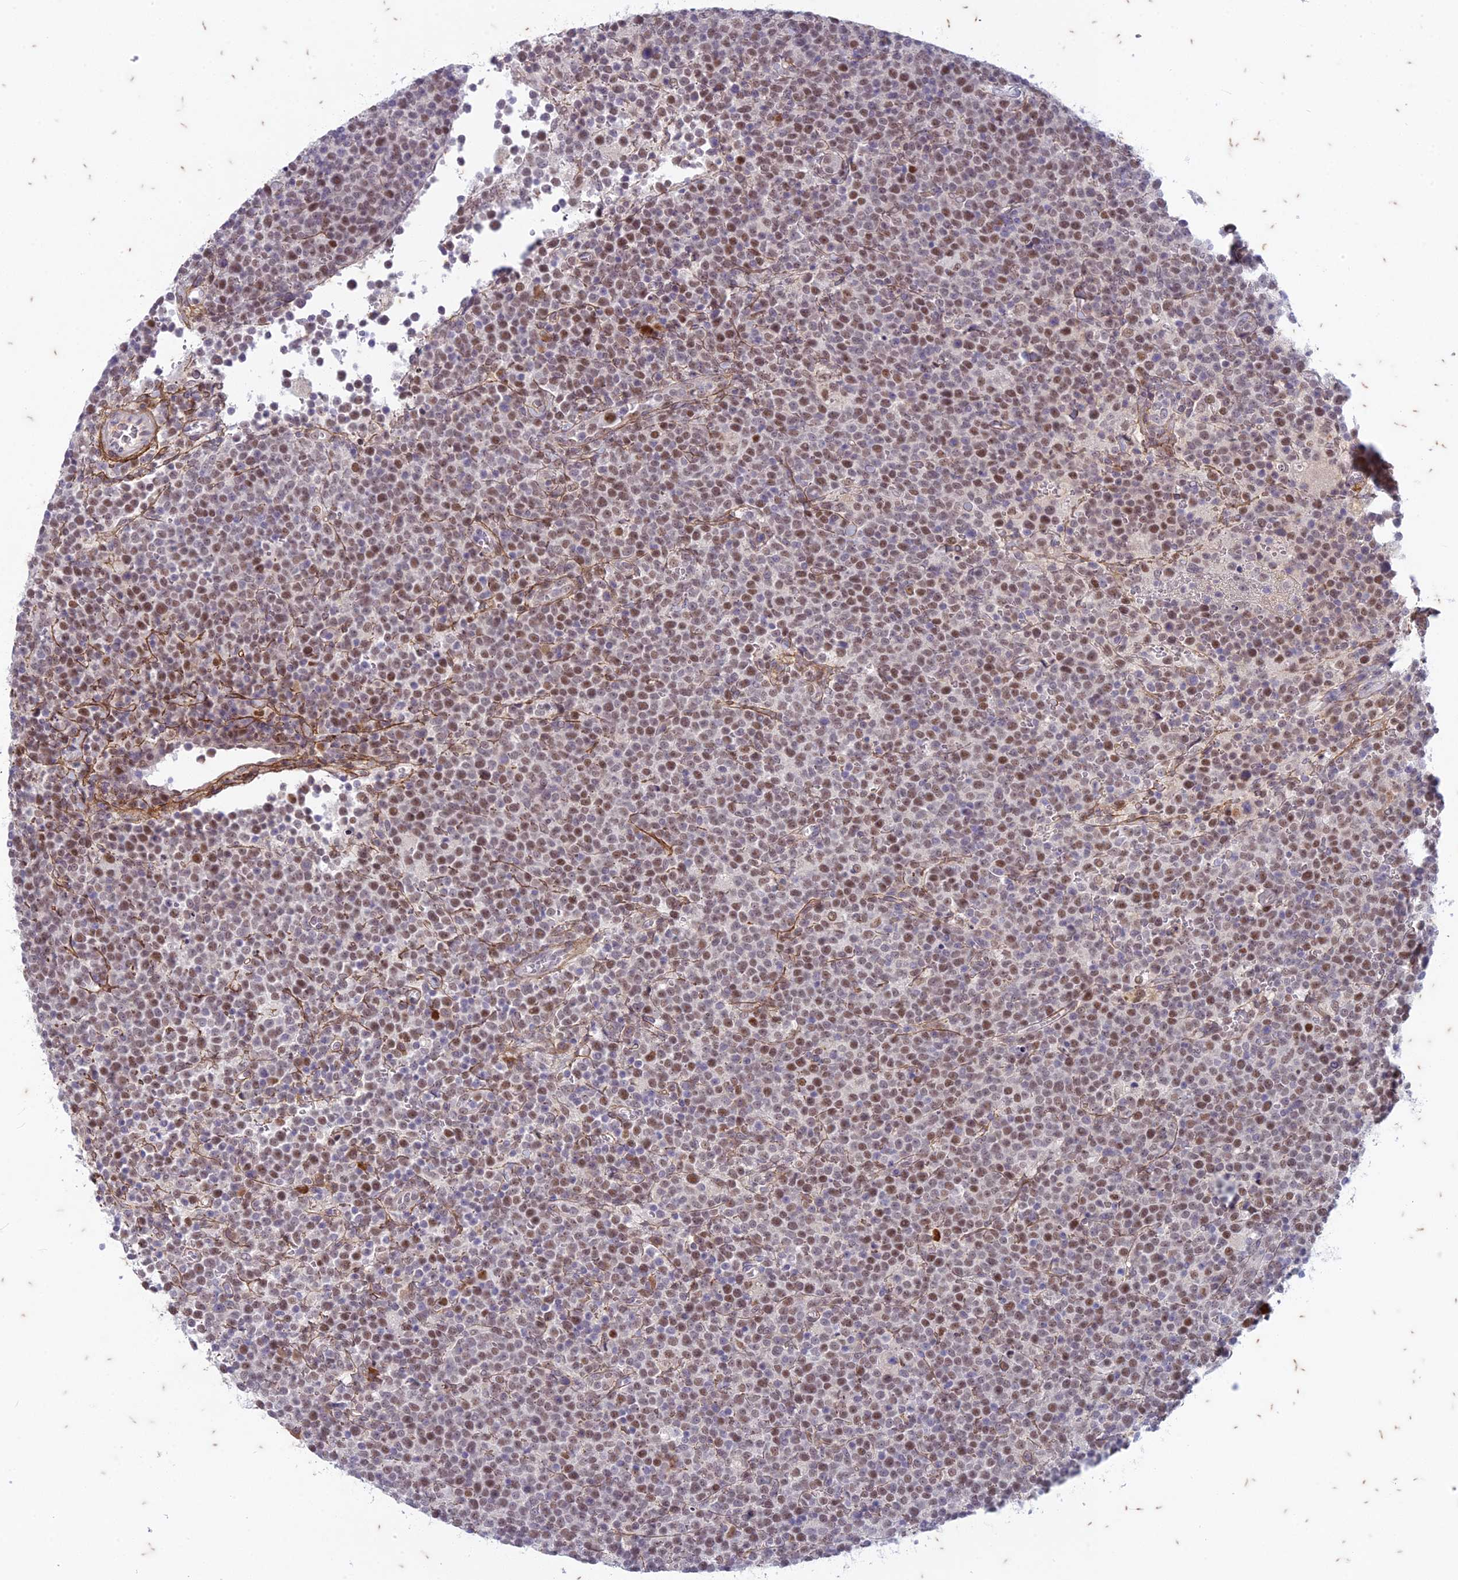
{"staining": {"intensity": "moderate", "quantity": ">75%", "location": "nuclear"}, "tissue": "lymphoma", "cell_type": "Tumor cells", "image_type": "cancer", "snomed": [{"axis": "morphology", "description": "Malignant lymphoma, non-Hodgkin's type, High grade"}, {"axis": "topography", "description": "Lymph node"}], "caption": "Immunohistochemical staining of malignant lymphoma, non-Hodgkin's type (high-grade) reveals moderate nuclear protein positivity in about >75% of tumor cells. (DAB IHC with brightfield microscopy, high magnification).", "gene": "PABPN1L", "patient": {"sex": "male", "age": 61}}